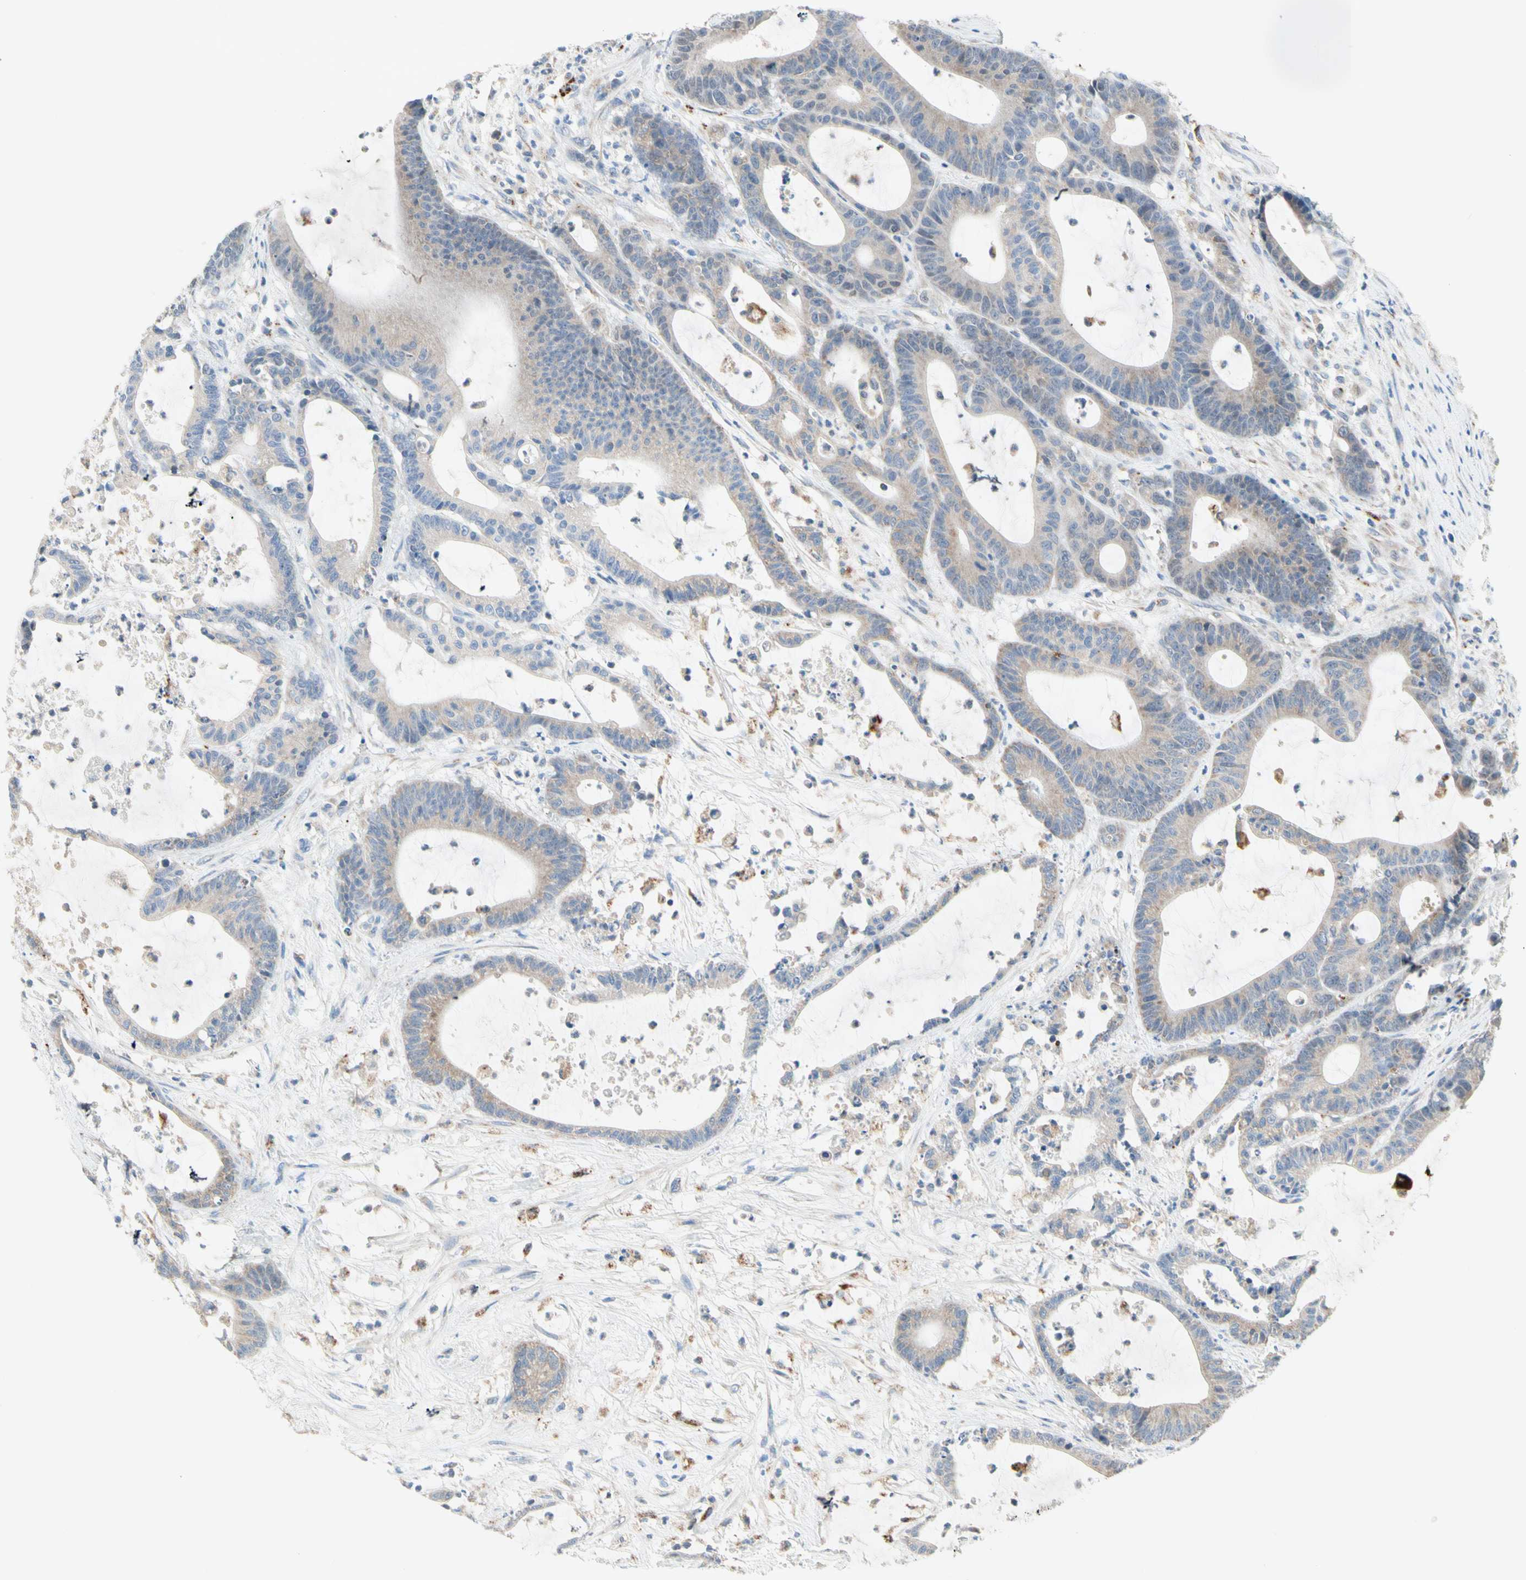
{"staining": {"intensity": "weak", "quantity": ">75%", "location": "cytoplasmic/membranous"}, "tissue": "colorectal cancer", "cell_type": "Tumor cells", "image_type": "cancer", "snomed": [{"axis": "morphology", "description": "Adenocarcinoma, NOS"}, {"axis": "topography", "description": "Colon"}], "caption": "Adenocarcinoma (colorectal) was stained to show a protein in brown. There is low levels of weak cytoplasmic/membranous staining in about >75% of tumor cells.", "gene": "MFF", "patient": {"sex": "female", "age": 84}}